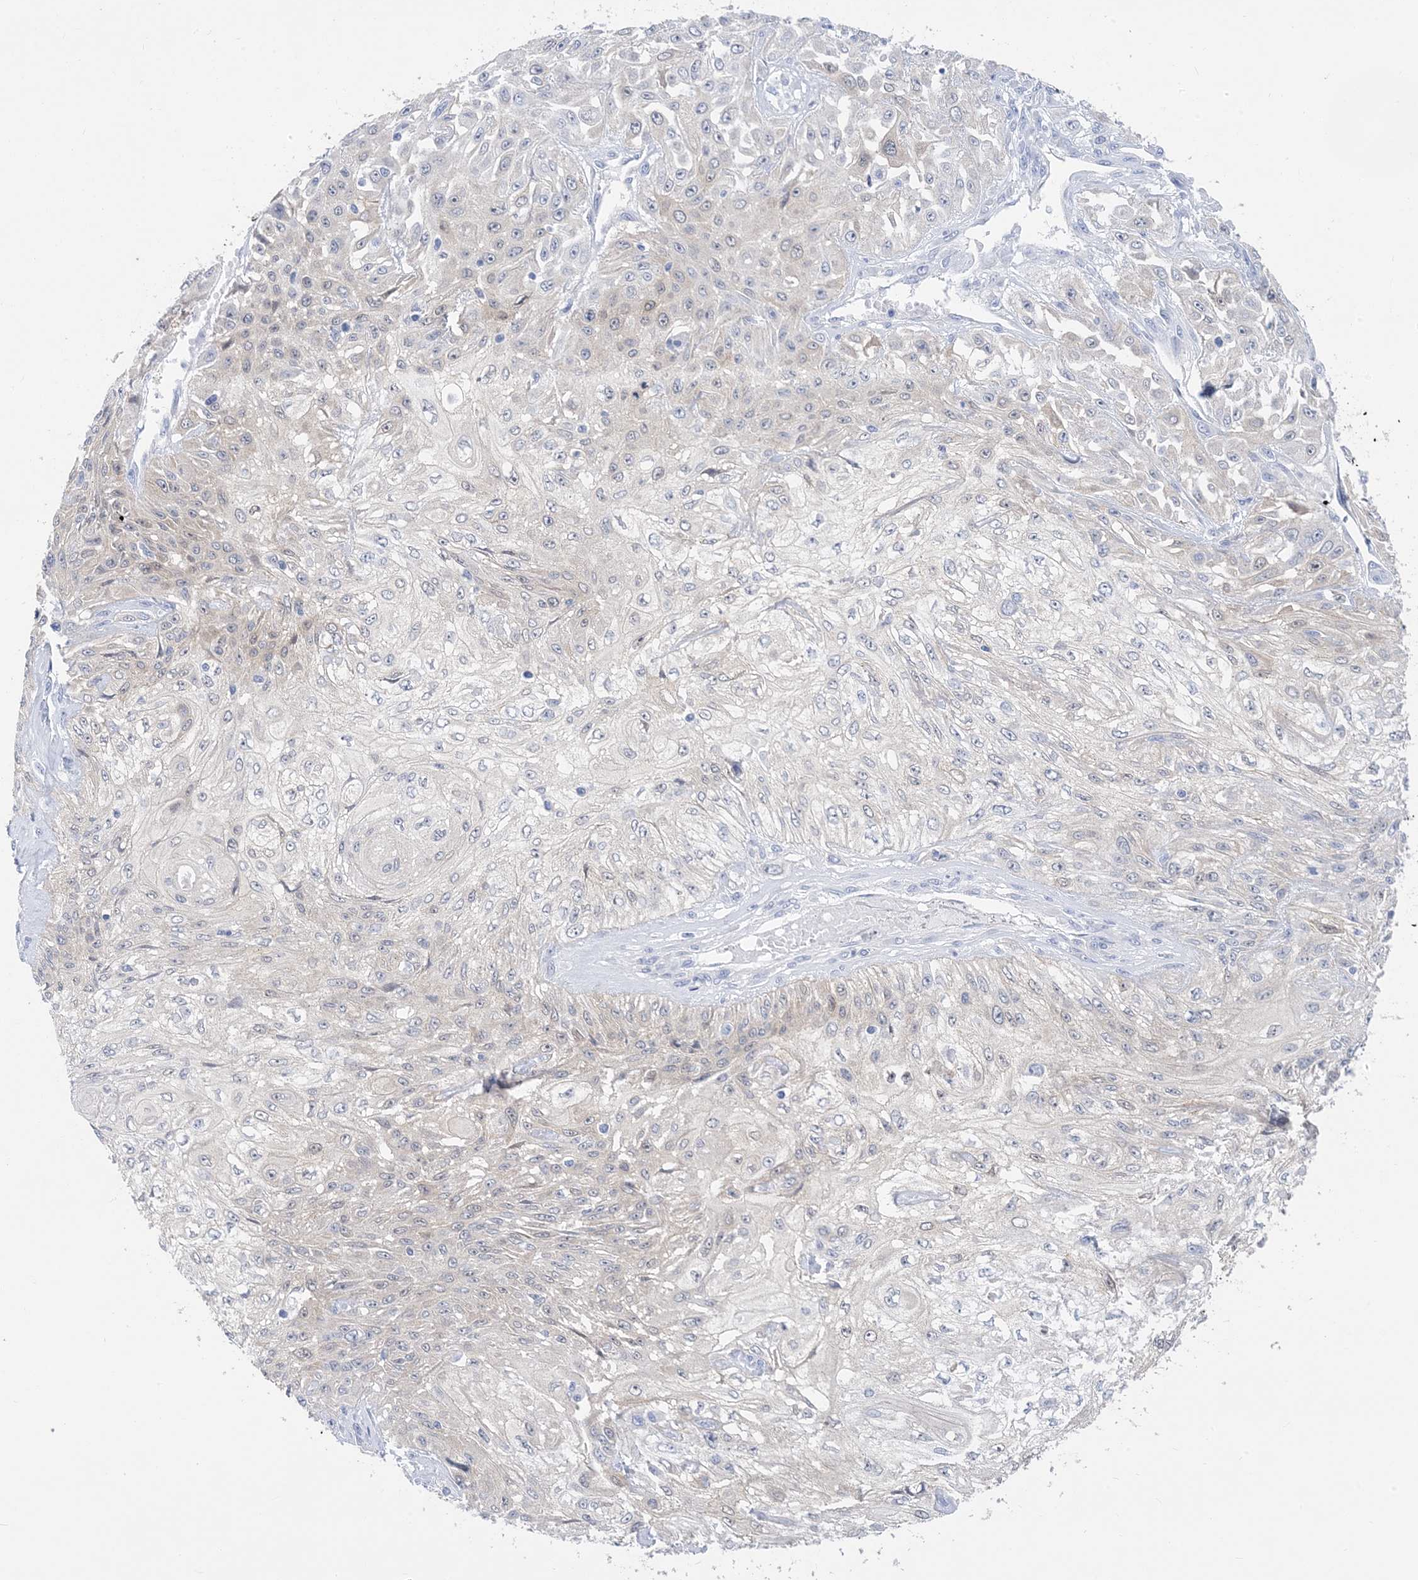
{"staining": {"intensity": "negative", "quantity": "none", "location": "none"}, "tissue": "skin cancer", "cell_type": "Tumor cells", "image_type": "cancer", "snomed": [{"axis": "morphology", "description": "Squamous cell carcinoma, NOS"}, {"axis": "morphology", "description": "Squamous cell carcinoma, metastatic, NOS"}, {"axis": "topography", "description": "Skin"}, {"axis": "topography", "description": "Lymph node"}], "caption": "Immunohistochemistry (IHC) of skin metastatic squamous cell carcinoma reveals no positivity in tumor cells. (Immunohistochemistry (IHC), brightfield microscopy, high magnification).", "gene": "SH3YL1", "patient": {"sex": "male", "age": 75}}